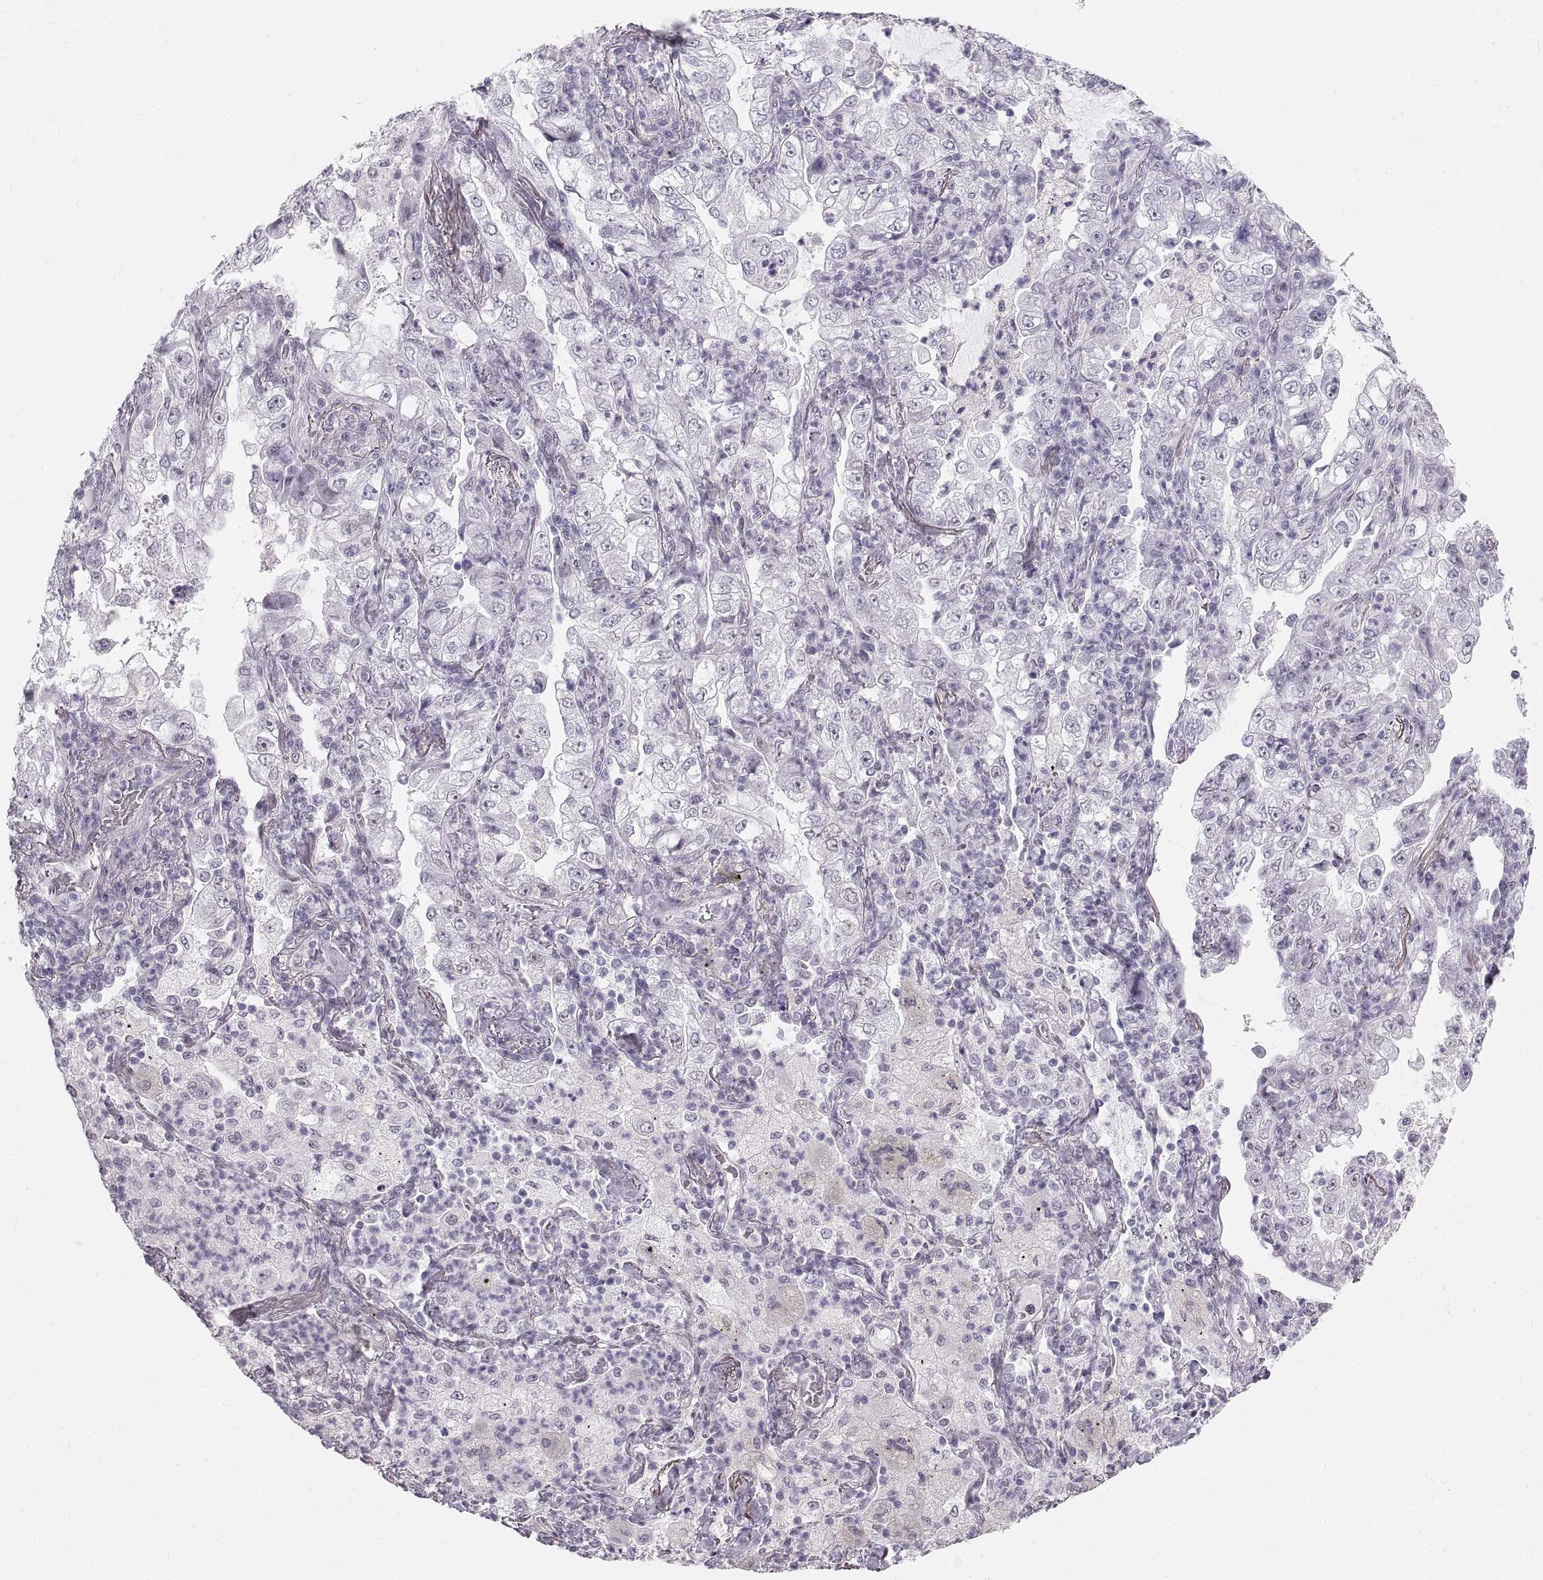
{"staining": {"intensity": "negative", "quantity": "none", "location": "none"}, "tissue": "lung cancer", "cell_type": "Tumor cells", "image_type": "cancer", "snomed": [{"axis": "morphology", "description": "Adenocarcinoma, NOS"}, {"axis": "topography", "description": "Lung"}], "caption": "A micrograph of adenocarcinoma (lung) stained for a protein exhibits no brown staining in tumor cells. (DAB immunohistochemistry visualized using brightfield microscopy, high magnification).", "gene": "NANOS3", "patient": {"sex": "female", "age": 73}}